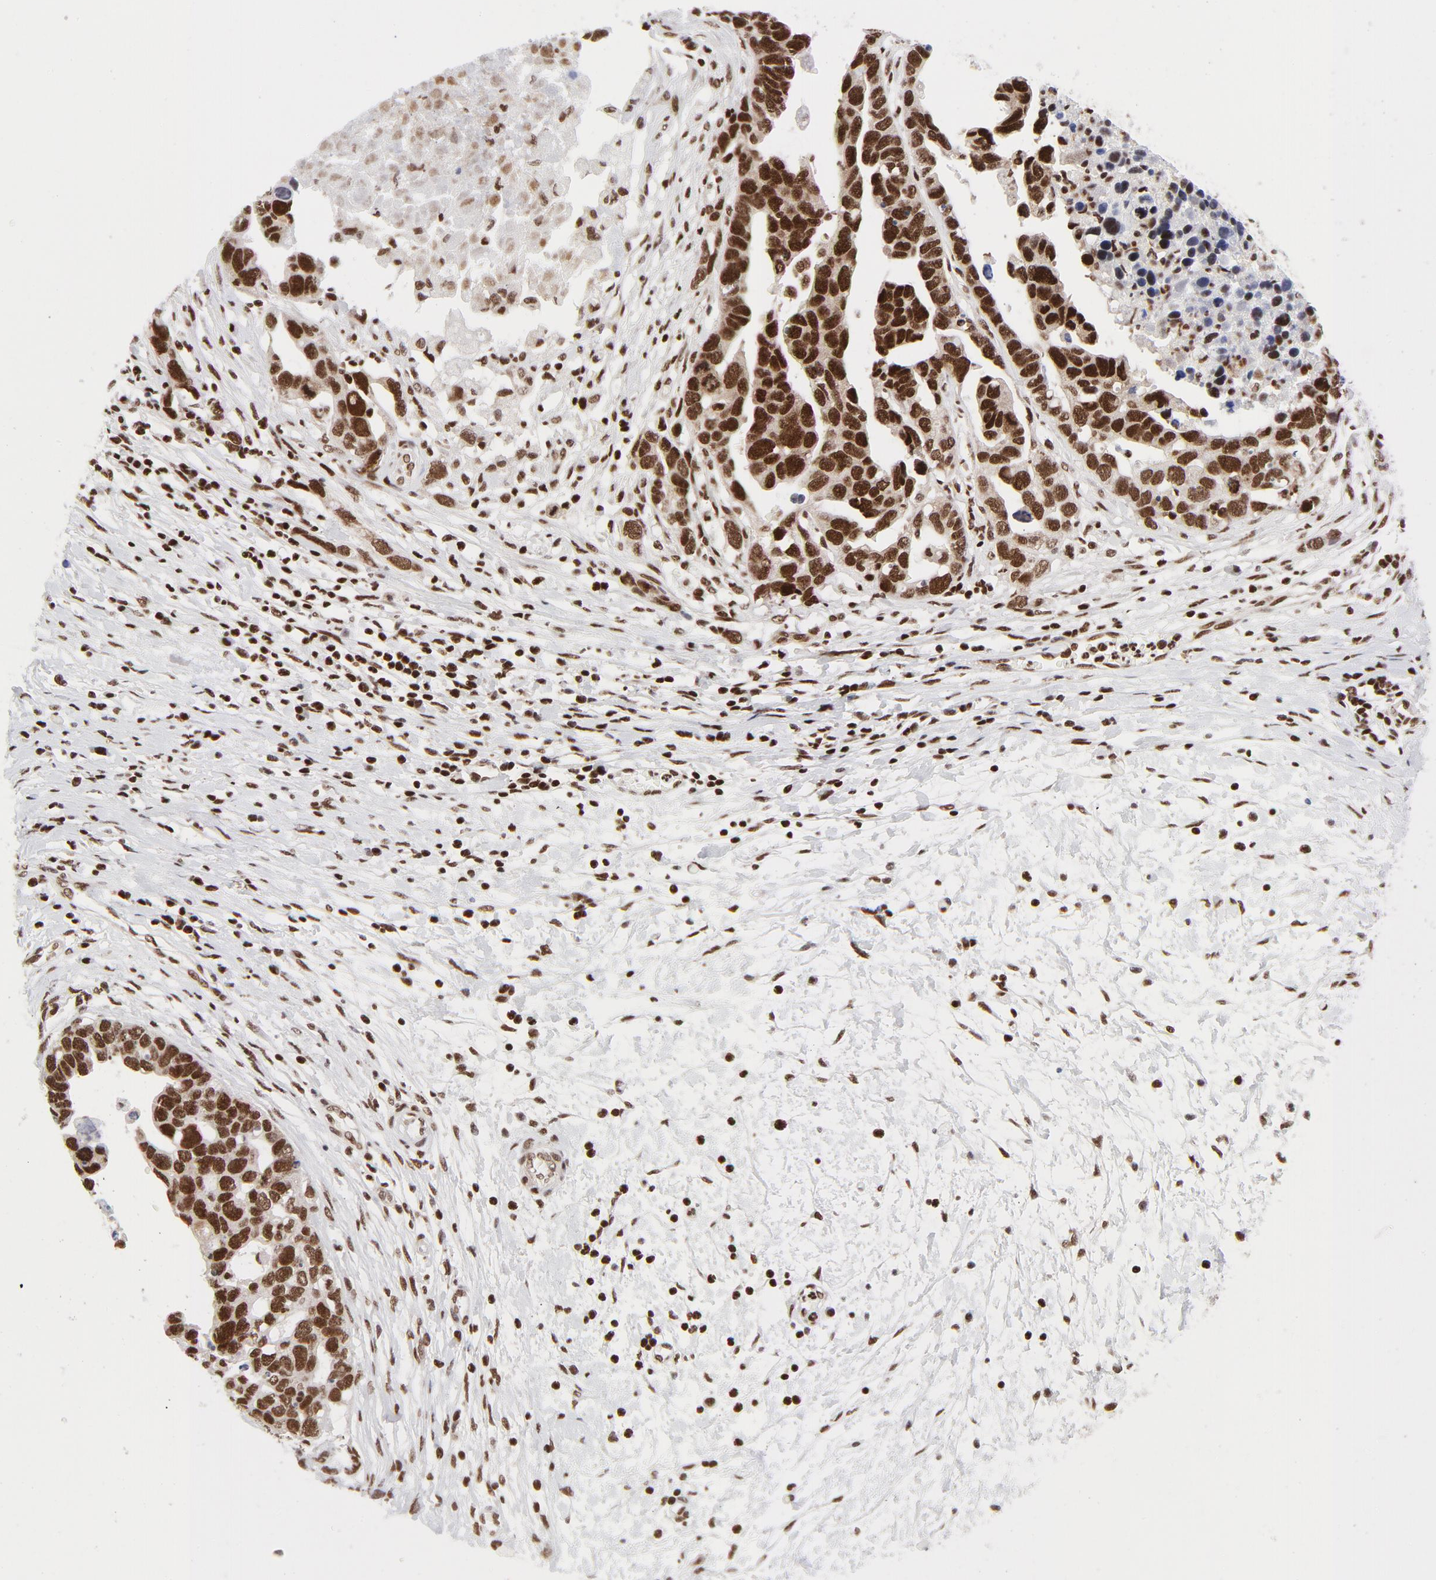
{"staining": {"intensity": "strong", "quantity": ">75%", "location": "nuclear"}, "tissue": "ovarian cancer", "cell_type": "Tumor cells", "image_type": "cancer", "snomed": [{"axis": "morphology", "description": "Cystadenocarcinoma, serous, NOS"}, {"axis": "topography", "description": "Ovary"}], "caption": "Immunohistochemical staining of human serous cystadenocarcinoma (ovarian) displays high levels of strong nuclear staining in about >75% of tumor cells. (Brightfield microscopy of DAB IHC at high magnification).", "gene": "NFYB", "patient": {"sex": "female", "age": 54}}